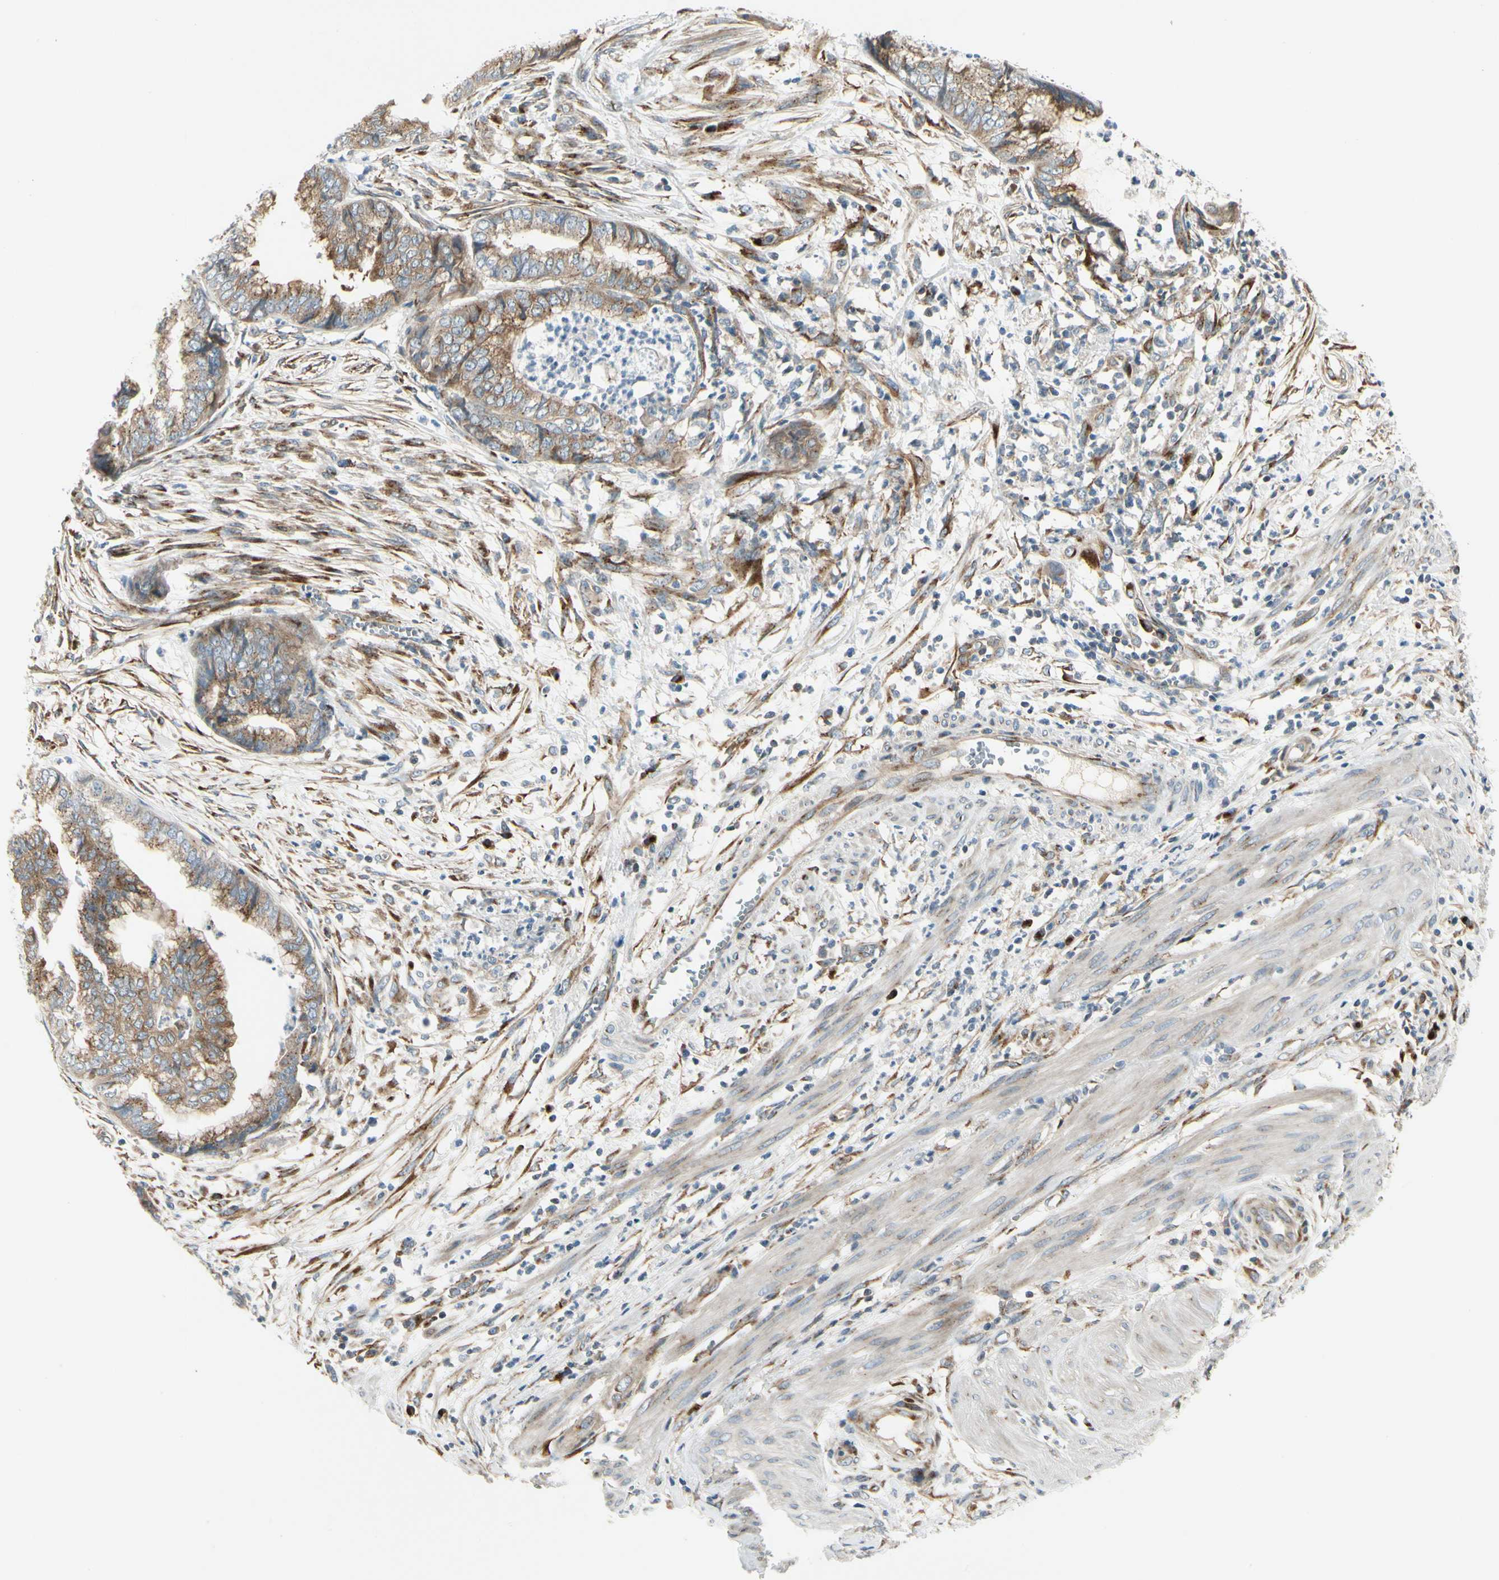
{"staining": {"intensity": "moderate", "quantity": ">75%", "location": "cytoplasmic/membranous"}, "tissue": "endometrial cancer", "cell_type": "Tumor cells", "image_type": "cancer", "snomed": [{"axis": "morphology", "description": "Necrosis, NOS"}, {"axis": "morphology", "description": "Adenocarcinoma, NOS"}, {"axis": "topography", "description": "Endometrium"}], "caption": "Immunohistochemistry staining of endometrial adenocarcinoma, which demonstrates medium levels of moderate cytoplasmic/membranous positivity in approximately >75% of tumor cells indicating moderate cytoplasmic/membranous protein staining. The staining was performed using DAB (3,3'-diaminobenzidine) (brown) for protein detection and nuclei were counterstained in hematoxylin (blue).", "gene": "MANSC1", "patient": {"sex": "female", "age": 79}}